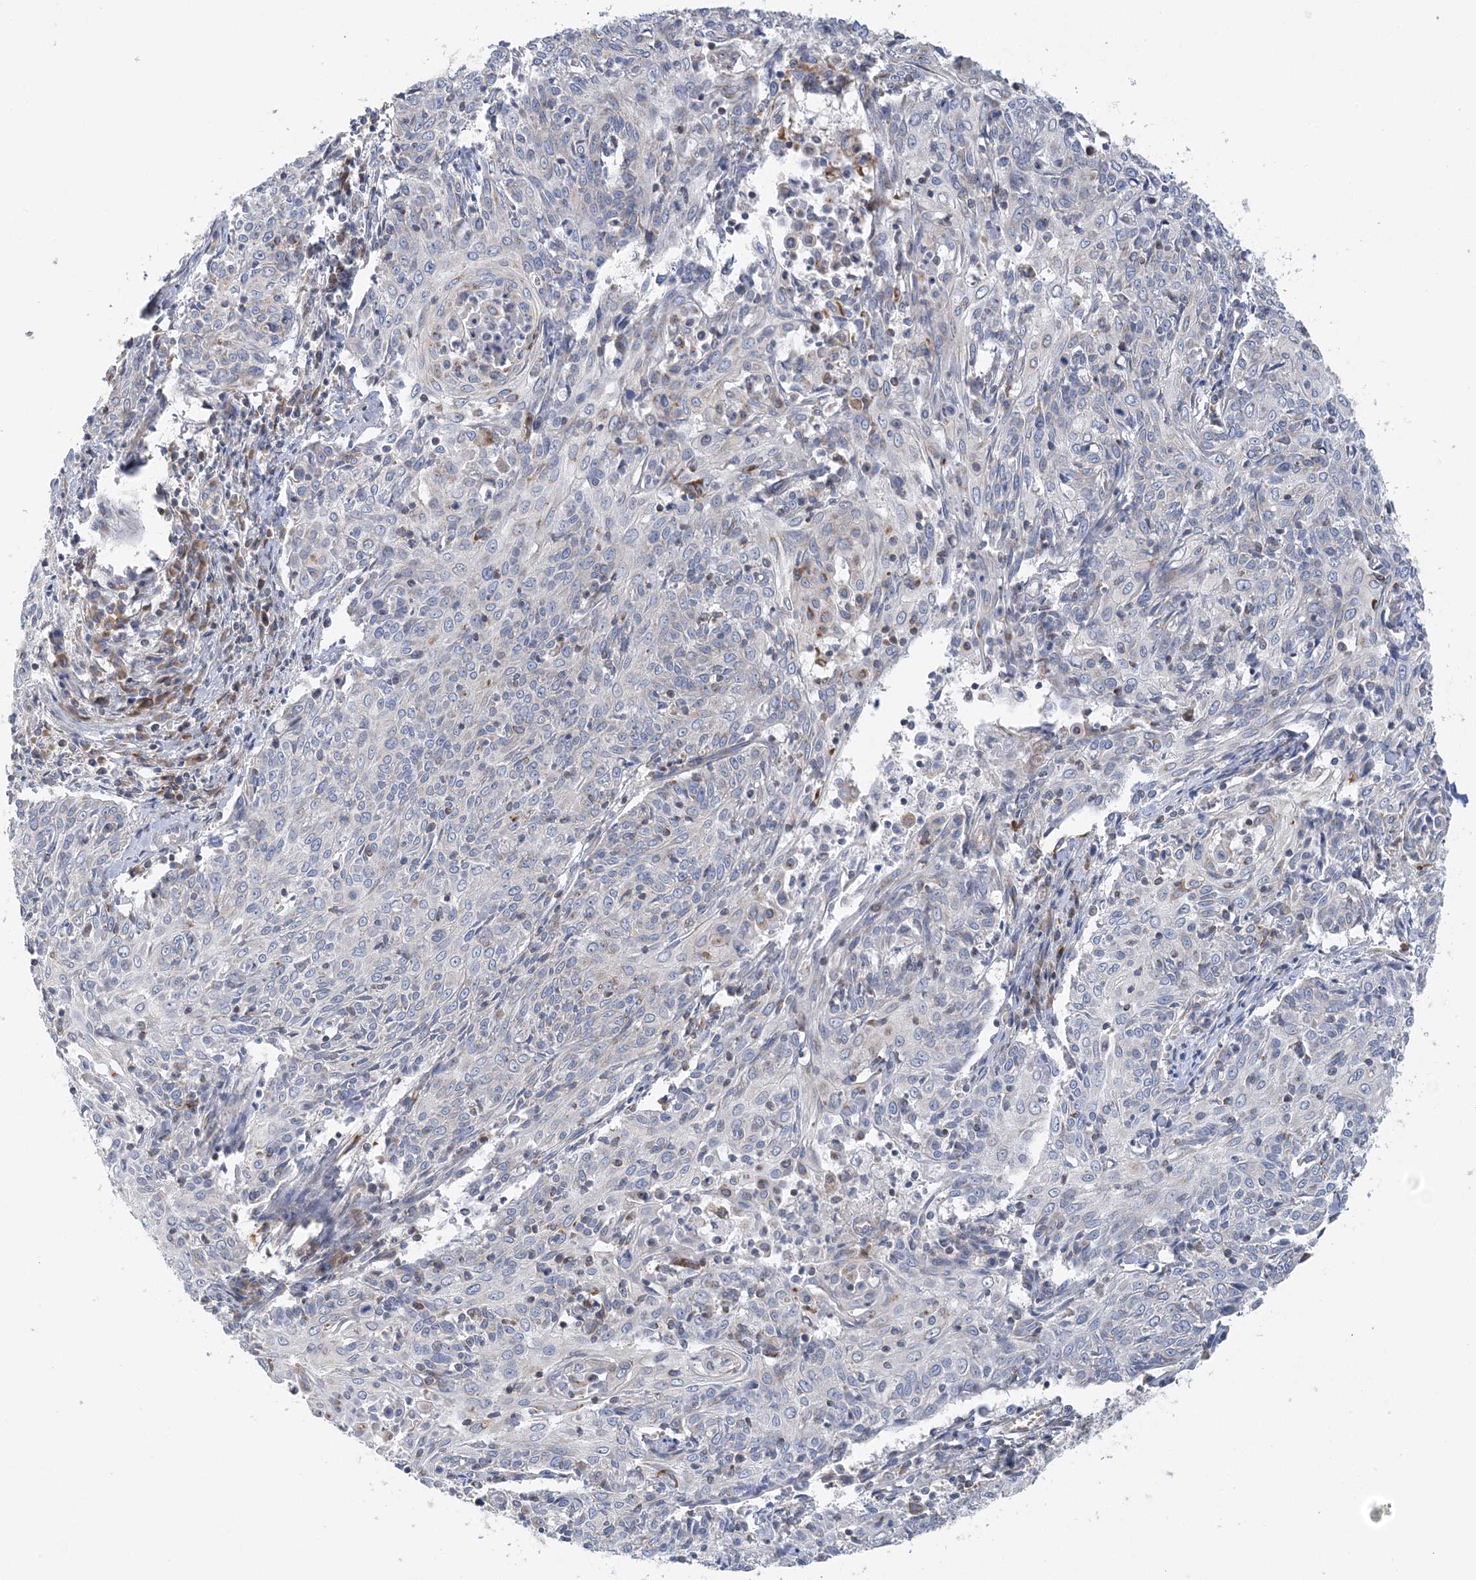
{"staining": {"intensity": "weak", "quantity": "<25%", "location": "cytoplasmic/membranous"}, "tissue": "cervical cancer", "cell_type": "Tumor cells", "image_type": "cancer", "snomed": [{"axis": "morphology", "description": "Squamous cell carcinoma, NOS"}, {"axis": "topography", "description": "Cervix"}], "caption": "Immunohistochemistry (IHC) histopathology image of human cervical cancer (squamous cell carcinoma) stained for a protein (brown), which demonstrates no expression in tumor cells.", "gene": "FAM114A2", "patient": {"sex": "female", "age": 48}}